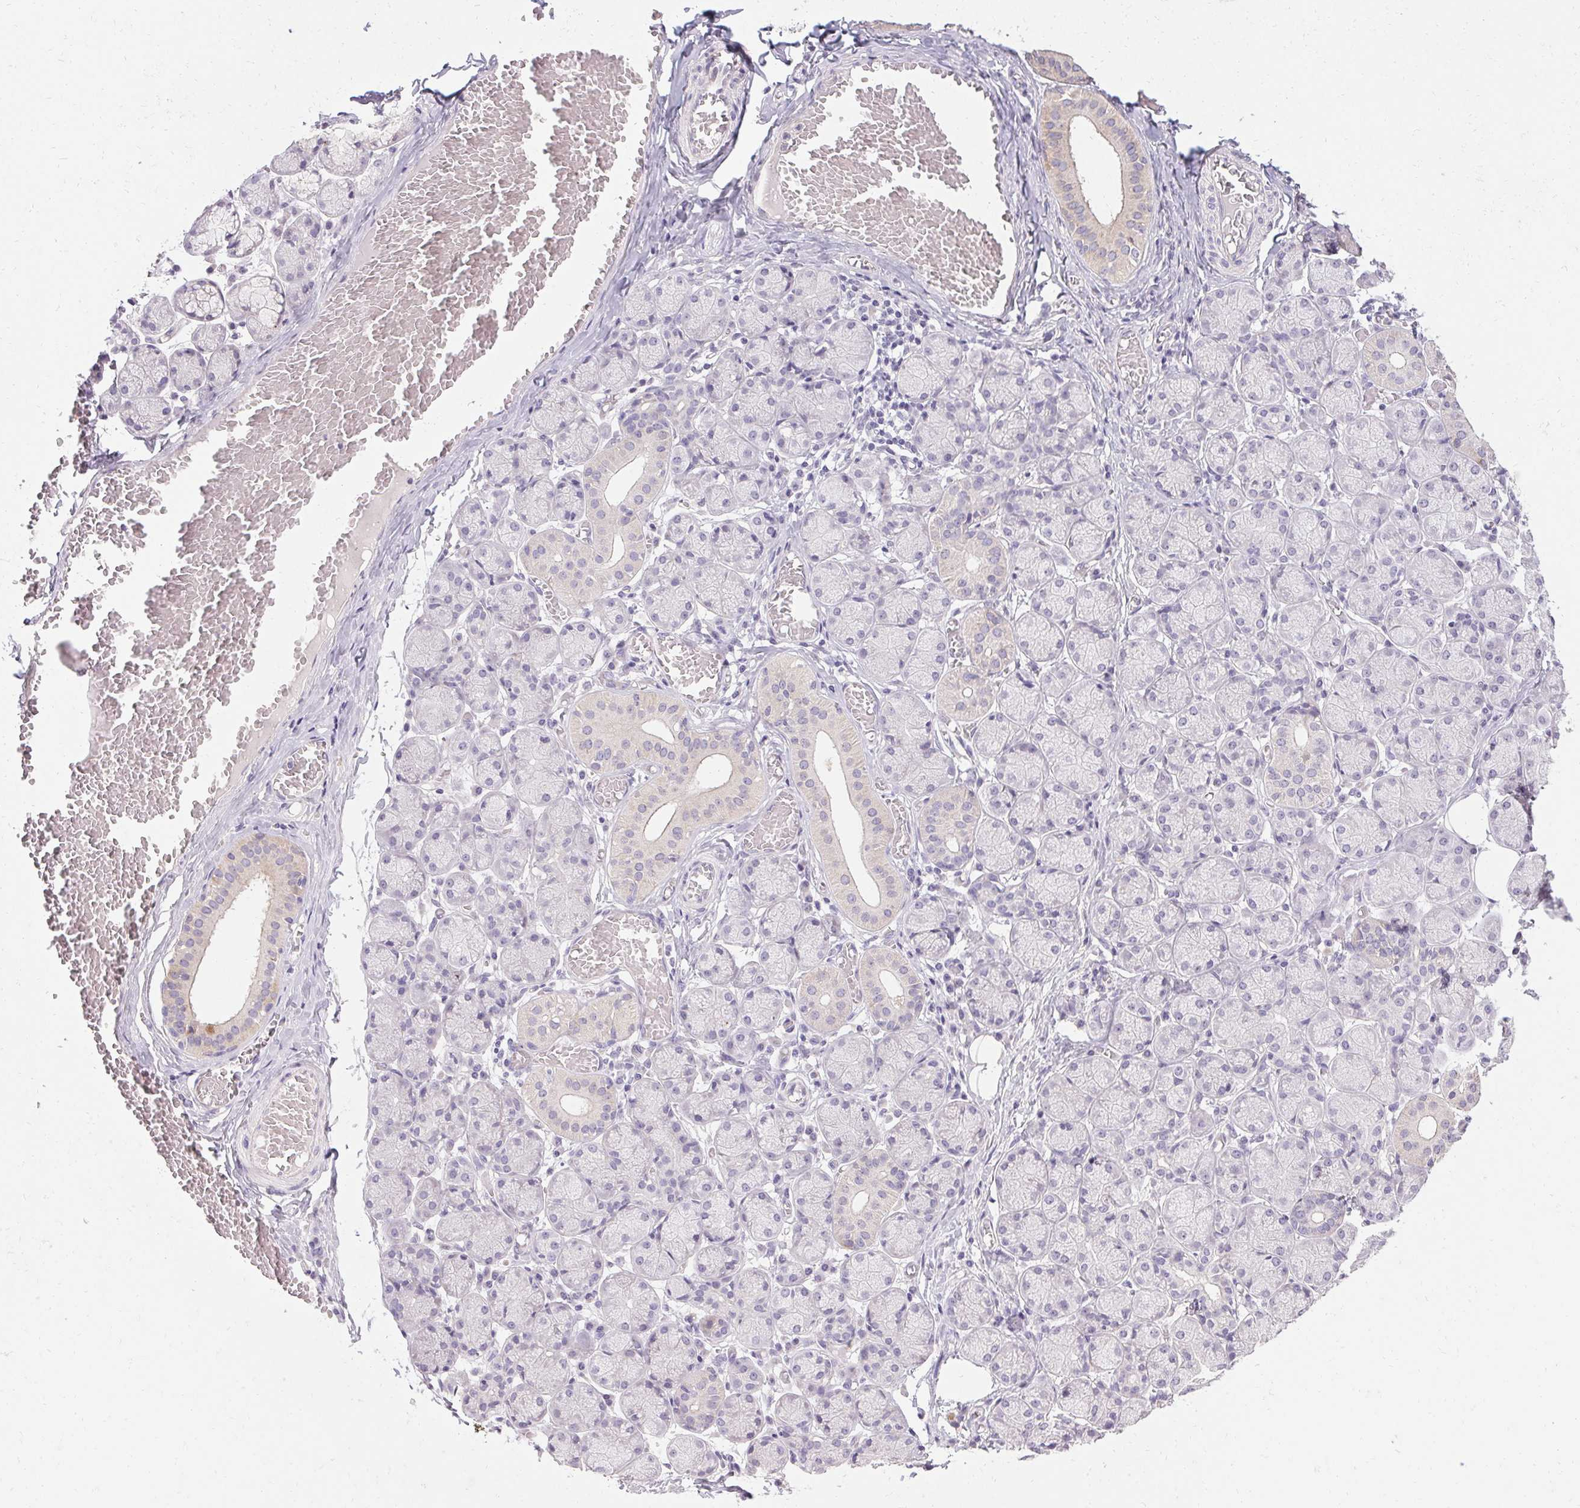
{"staining": {"intensity": "negative", "quantity": "none", "location": "none"}, "tissue": "salivary gland", "cell_type": "Glandular cells", "image_type": "normal", "snomed": [{"axis": "morphology", "description": "Normal tissue, NOS"}, {"axis": "topography", "description": "Salivary gland"}], "caption": "A micrograph of human salivary gland is negative for staining in glandular cells. (IHC, brightfield microscopy, high magnification).", "gene": "HSD17B3", "patient": {"sex": "female", "age": 24}}